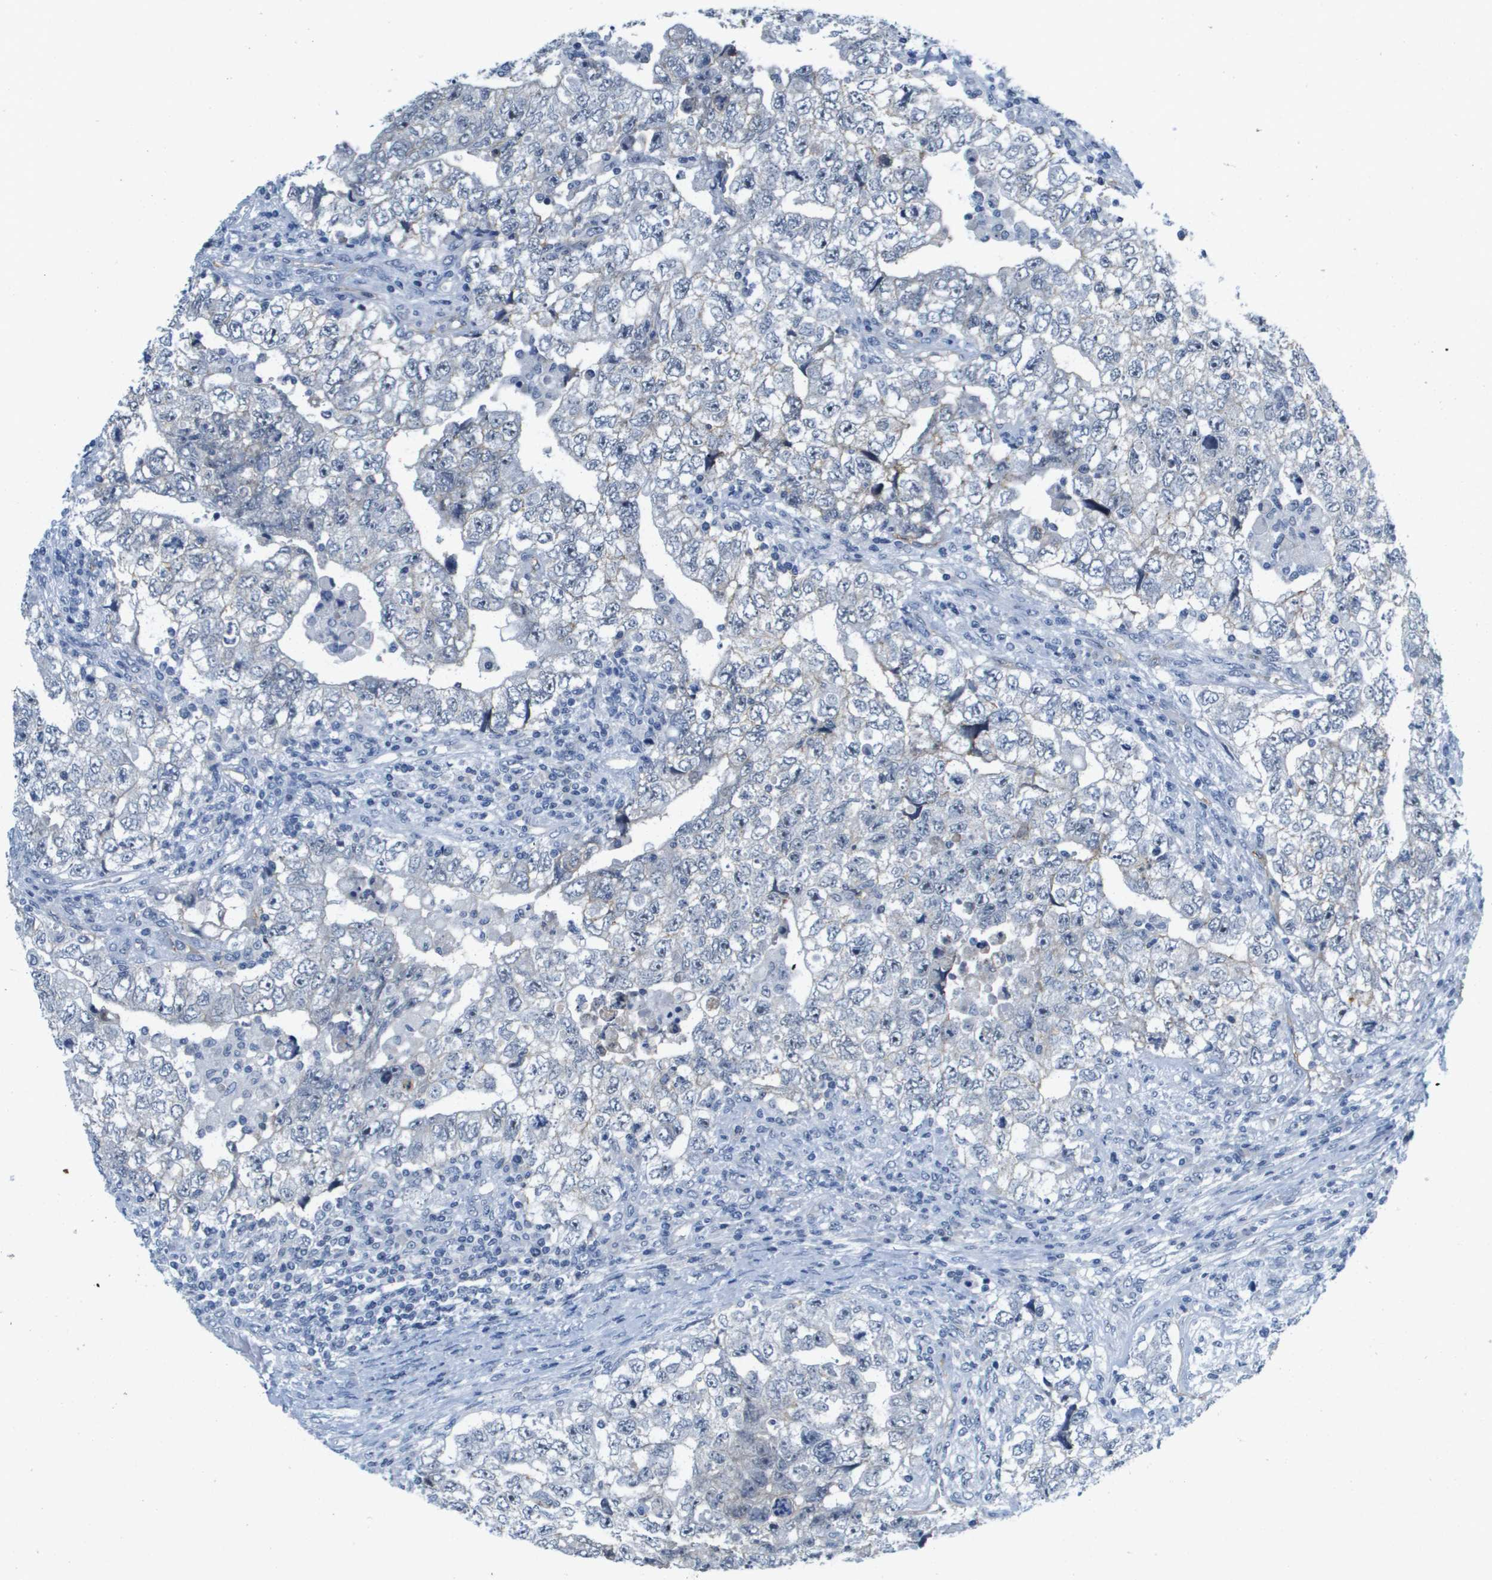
{"staining": {"intensity": "negative", "quantity": "none", "location": "none"}, "tissue": "testis cancer", "cell_type": "Tumor cells", "image_type": "cancer", "snomed": [{"axis": "morphology", "description": "Carcinoma, Embryonal, NOS"}, {"axis": "topography", "description": "Testis"}], "caption": "High magnification brightfield microscopy of testis cancer (embryonal carcinoma) stained with DAB (3,3'-diaminobenzidine) (brown) and counterstained with hematoxylin (blue): tumor cells show no significant positivity.", "gene": "ITGA6", "patient": {"sex": "male", "age": 36}}